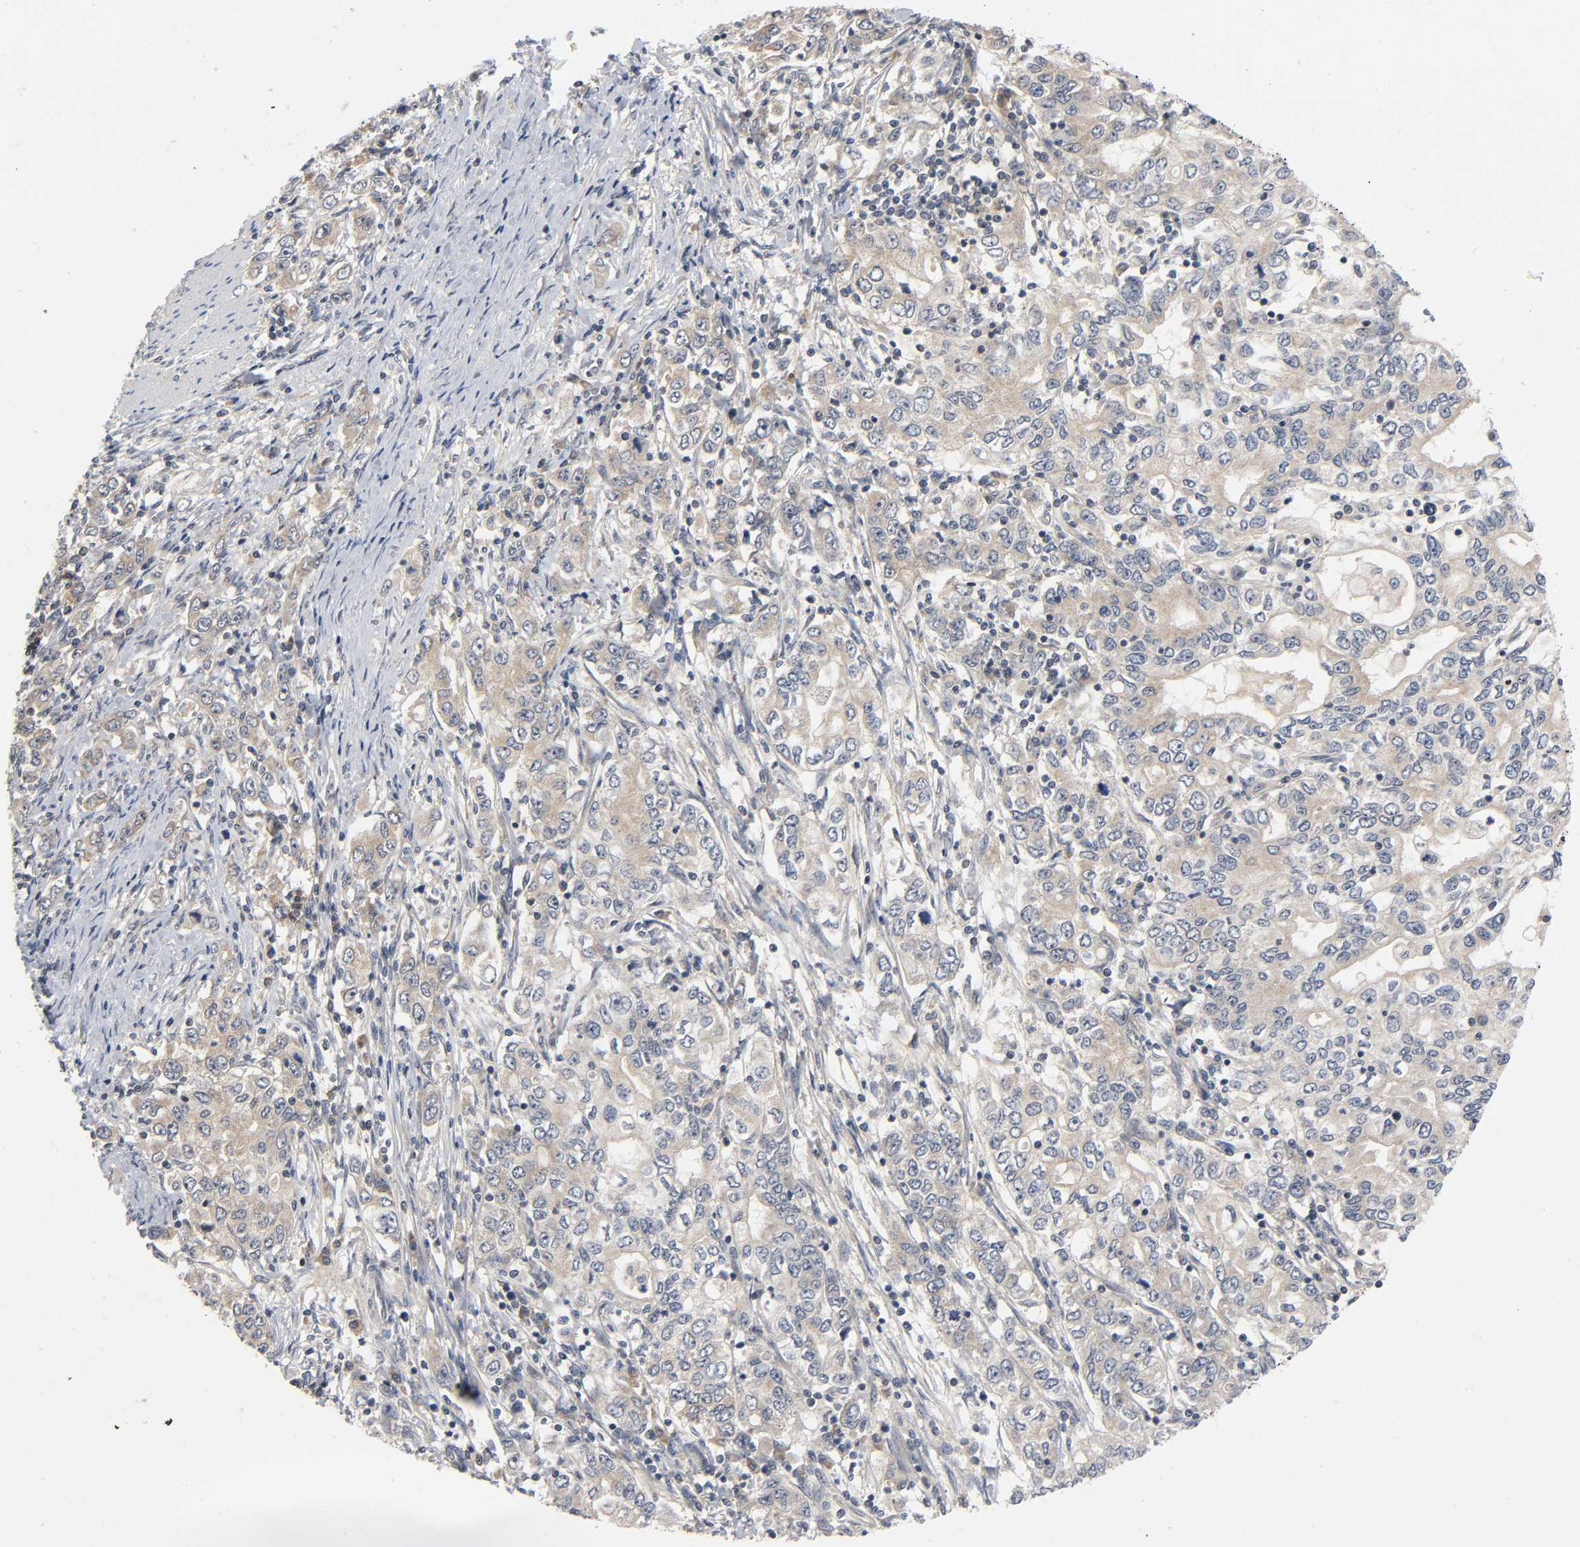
{"staining": {"intensity": "weak", "quantity": ">75%", "location": "cytoplasmic/membranous"}, "tissue": "stomach cancer", "cell_type": "Tumor cells", "image_type": "cancer", "snomed": [{"axis": "morphology", "description": "Adenocarcinoma, NOS"}, {"axis": "topography", "description": "Stomach, lower"}], "caption": "Weak cytoplasmic/membranous expression for a protein is present in about >75% of tumor cells of stomach cancer (adenocarcinoma) using IHC.", "gene": "MAPK8", "patient": {"sex": "female", "age": 72}}